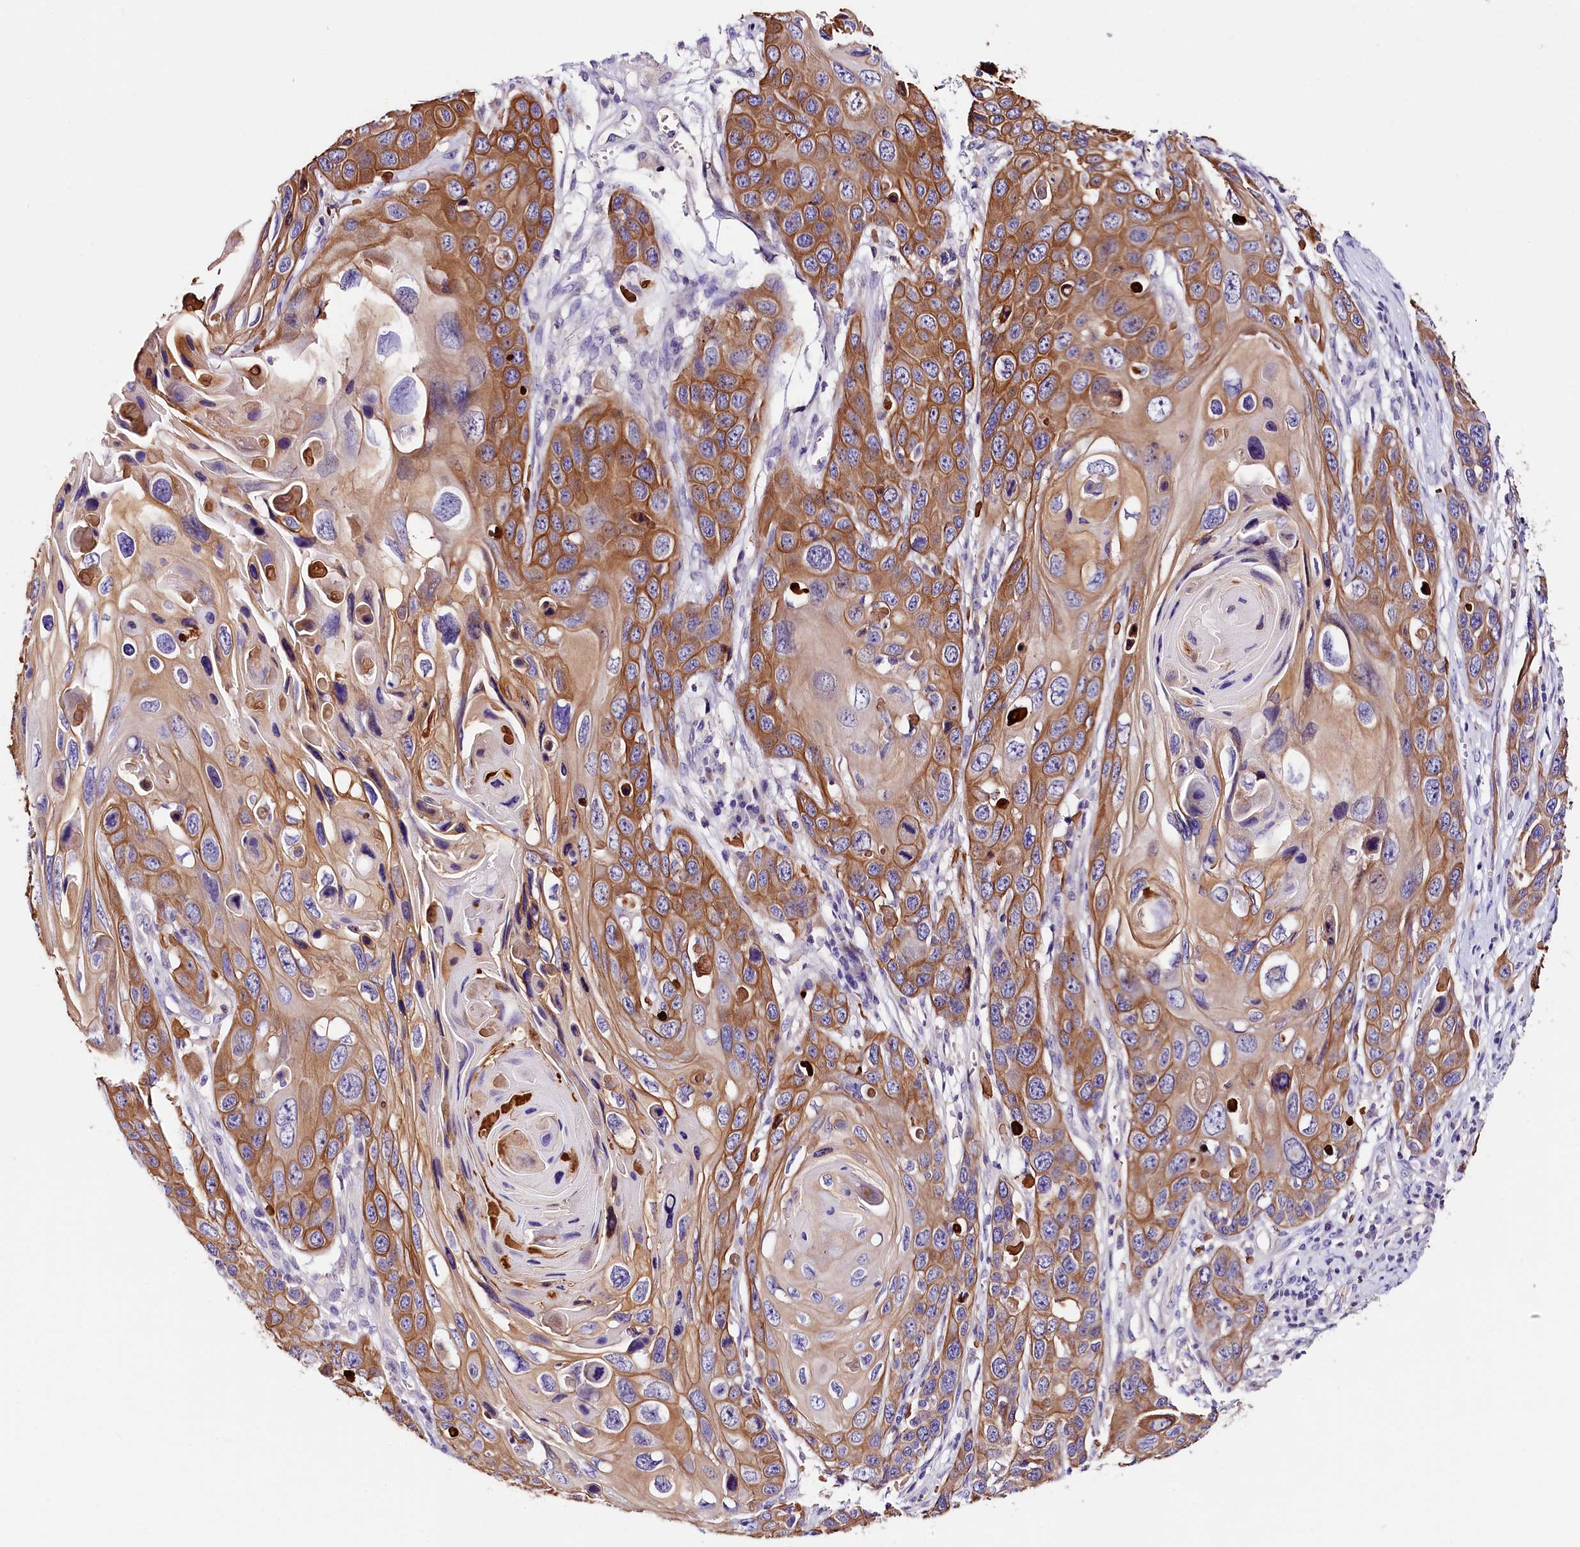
{"staining": {"intensity": "moderate", "quantity": ">75%", "location": "cytoplasmic/membranous"}, "tissue": "skin cancer", "cell_type": "Tumor cells", "image_type": "cancer", "snomed": [{"axis": "morphology", "description": "Squamous cell carcinoma, NOS"}, {"axis": "topography", "description": "Skin"}], "caption": "Immunohistochemistry (DAB) staining of human squamous cell carcinoma (skin) displays moderate cytoplasmic/membranous protein staining in approximately >75% of tumor cells.", "gene": "ARMC6", "patient": {"sex": "male", "age": 55}}